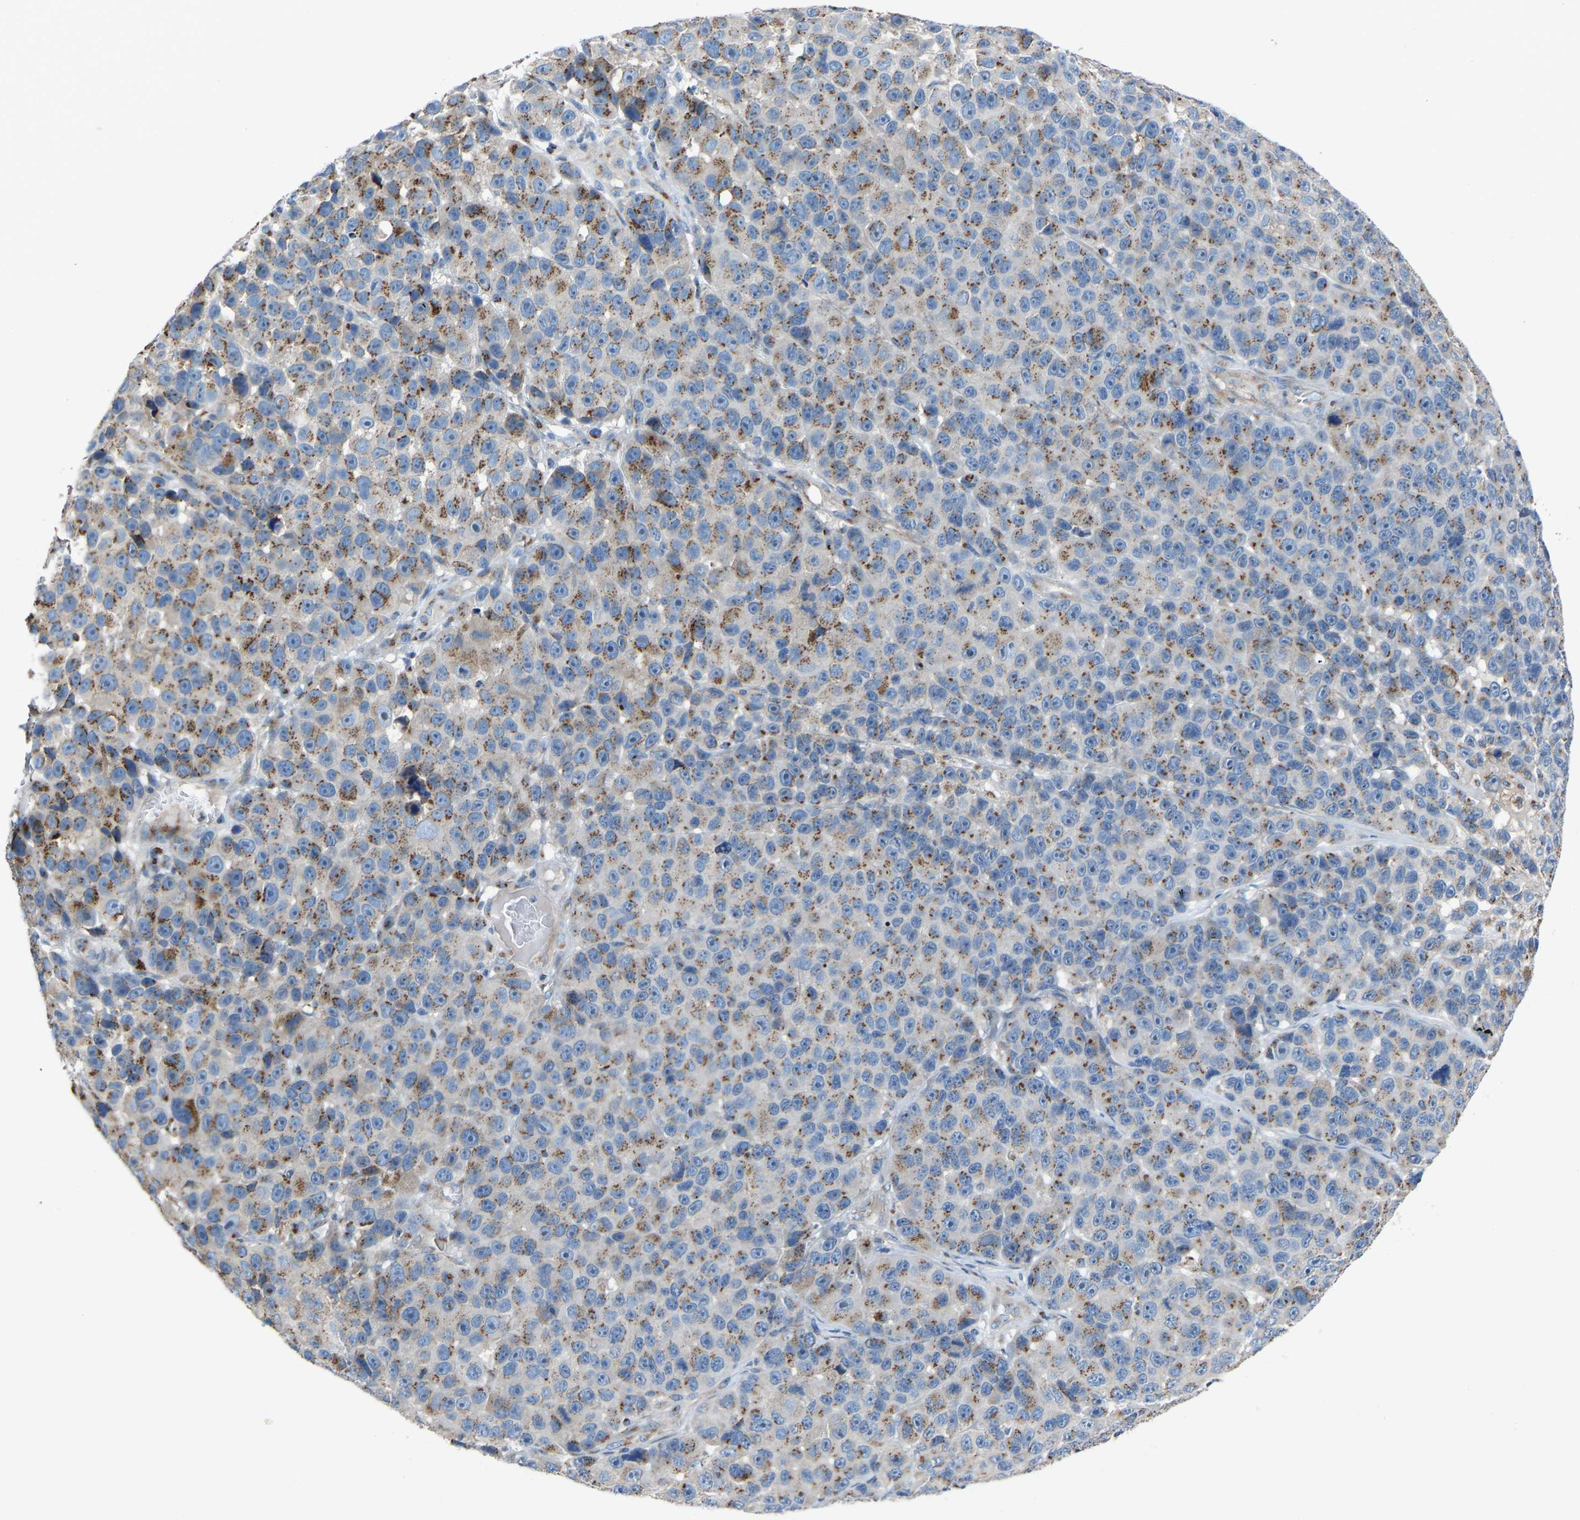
{"staining": {"intensity": "moderate", "quantity": ">75%", "location": "cytoplasmic/membranous"}, "tissue": "melanoma", "cell_type": "Tumor cells", "image_type": "cancer", "snomed": [{"axis": "morphology", "description": "Malignant melanoma, NOS"}, {"axis": "topography", "description": "Skin"}], "caption": "Immunohistochemical staining of human malignant melanoma reveals medium levels of moderate cytoplasmic/membranous positivity in approximately >75% of tumor cells.", "gene": "CANT1", "patient": {"sex": "male", "age": 53}}